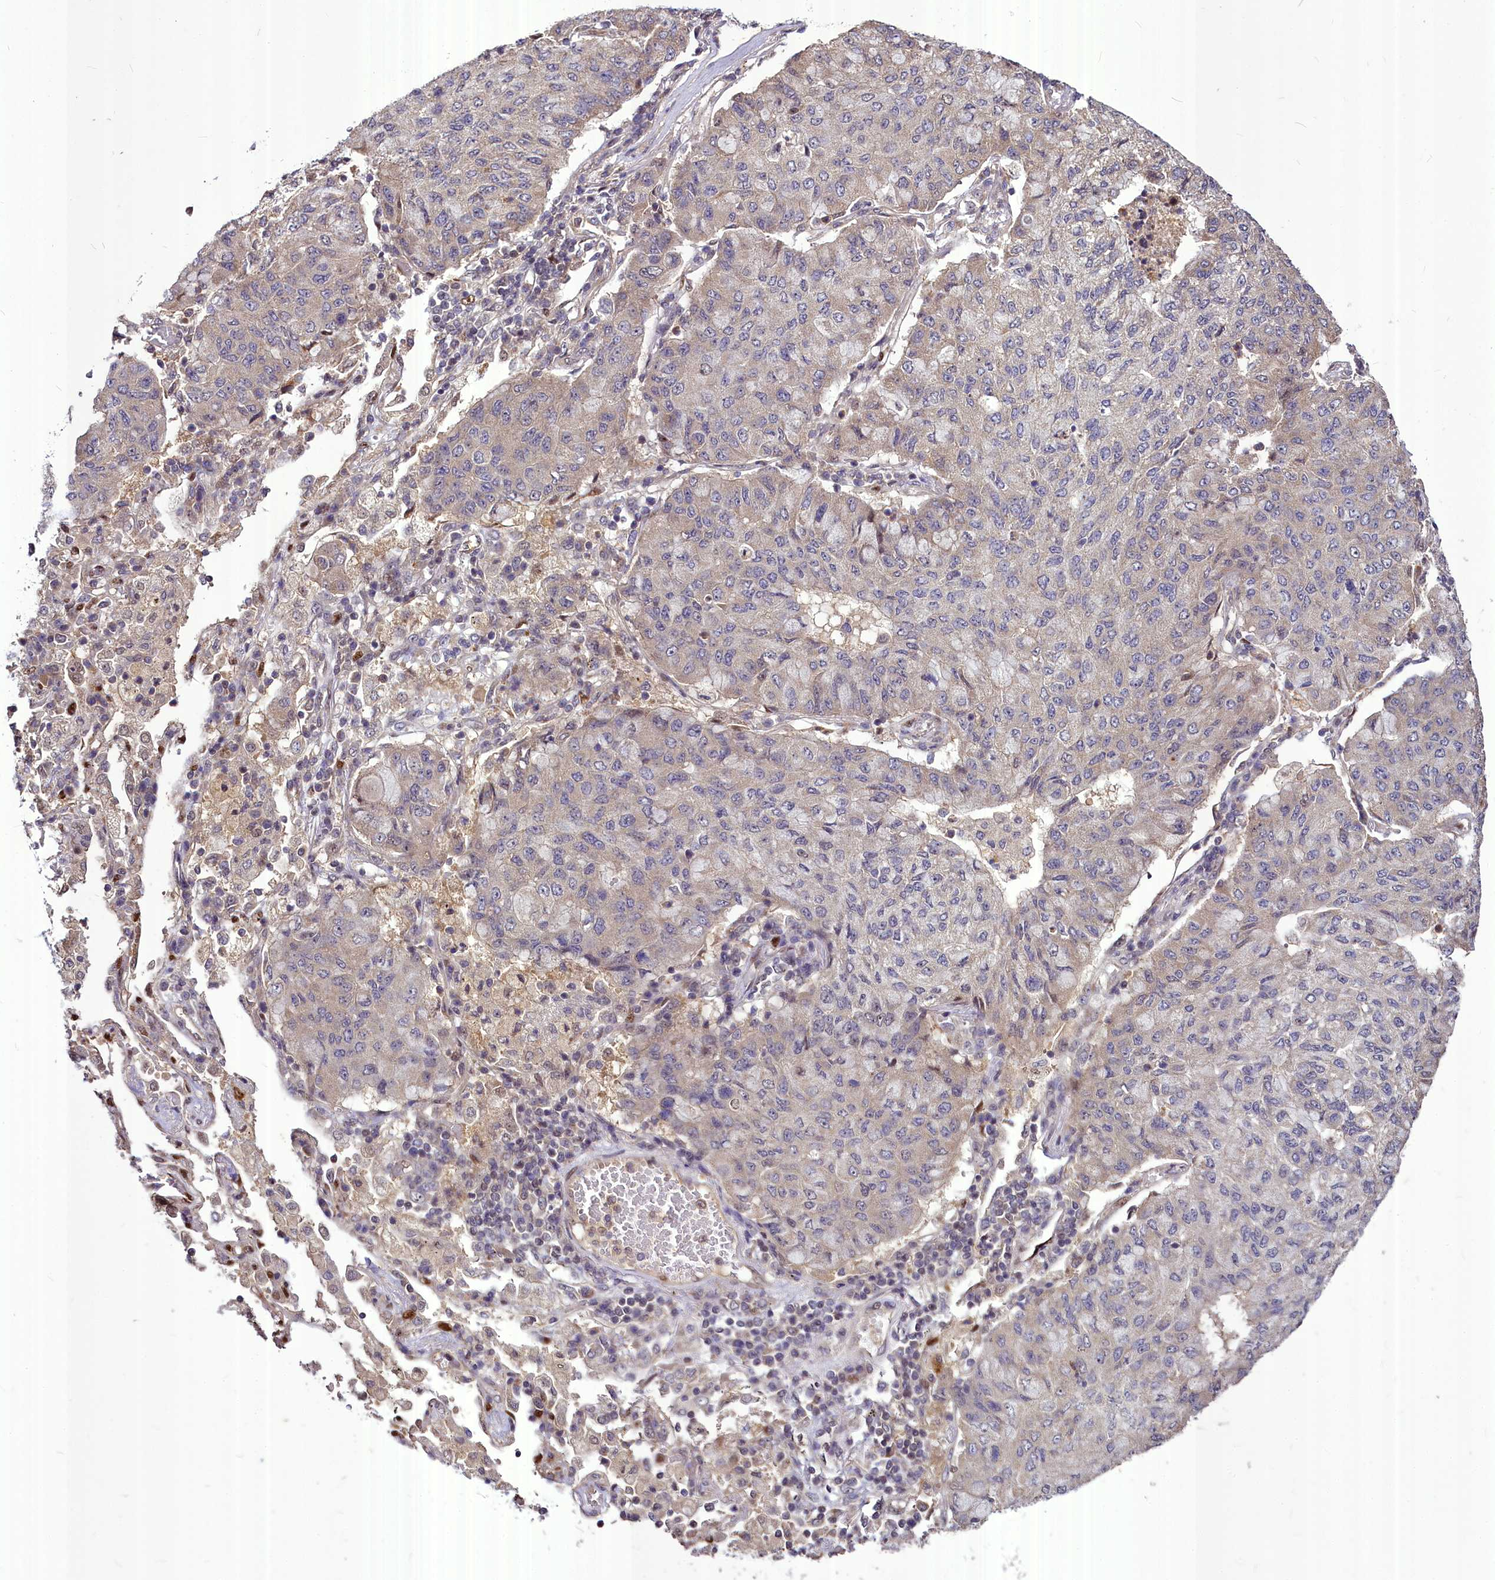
{"staining": {"intensity": "negative", "quantity": "none", "location": "none"}, "tissue": "lung cancer", "cell_type": "Tumor cells", "image_type": "cancer", "snomed": [{"axis": "morphology", "description": "Squamous cell carcinoma, NOS"}, {"axis": "topography", "description": "Lung"}], "caption": "High power microscopy photomicrograph of an immunohistochemistry micrograph of lung cancer, revealing no significant staining in tumor cells.", "gene": "MAML2", "patient": {"sex": "male", "age": 74}}